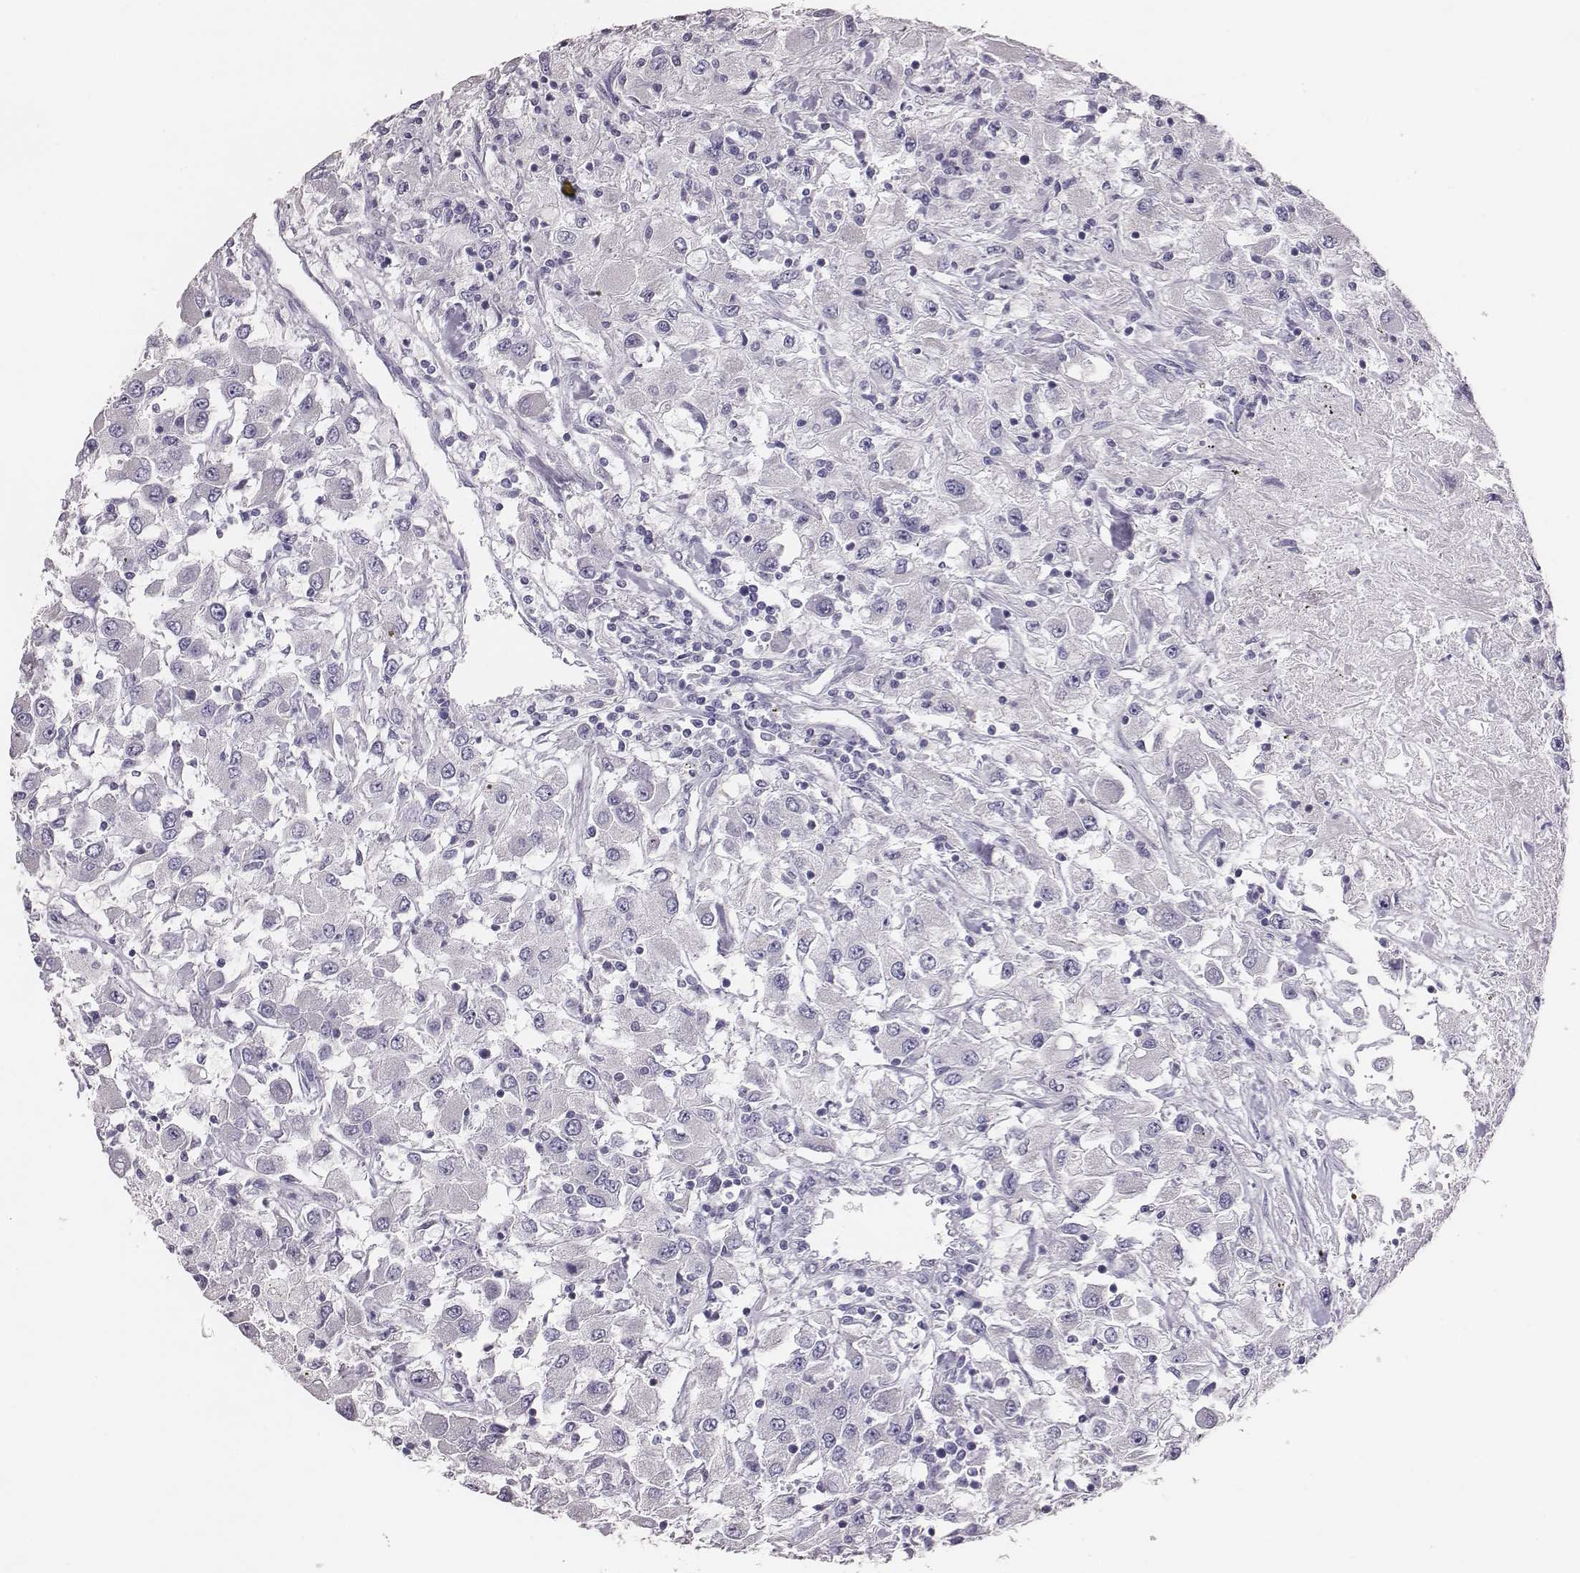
{"staining": {"intensity": "negative", "quantity": "none", "location": "none"}, "tissue": "renal cancer", "cell_type": "Tumor cells", "image_type": "cancer", "snomed": [{"axis": "morphology", "description": "Adenocarcinoma, NOS"}, {"axis": "topography", "description": "Kidney"}], "caption": "A photomicrograph of human renal adenocarcinoma is negative for staining in tumor cells.", "gene": "P2RY10", "patient": {"sex": "female", "age": 67}}